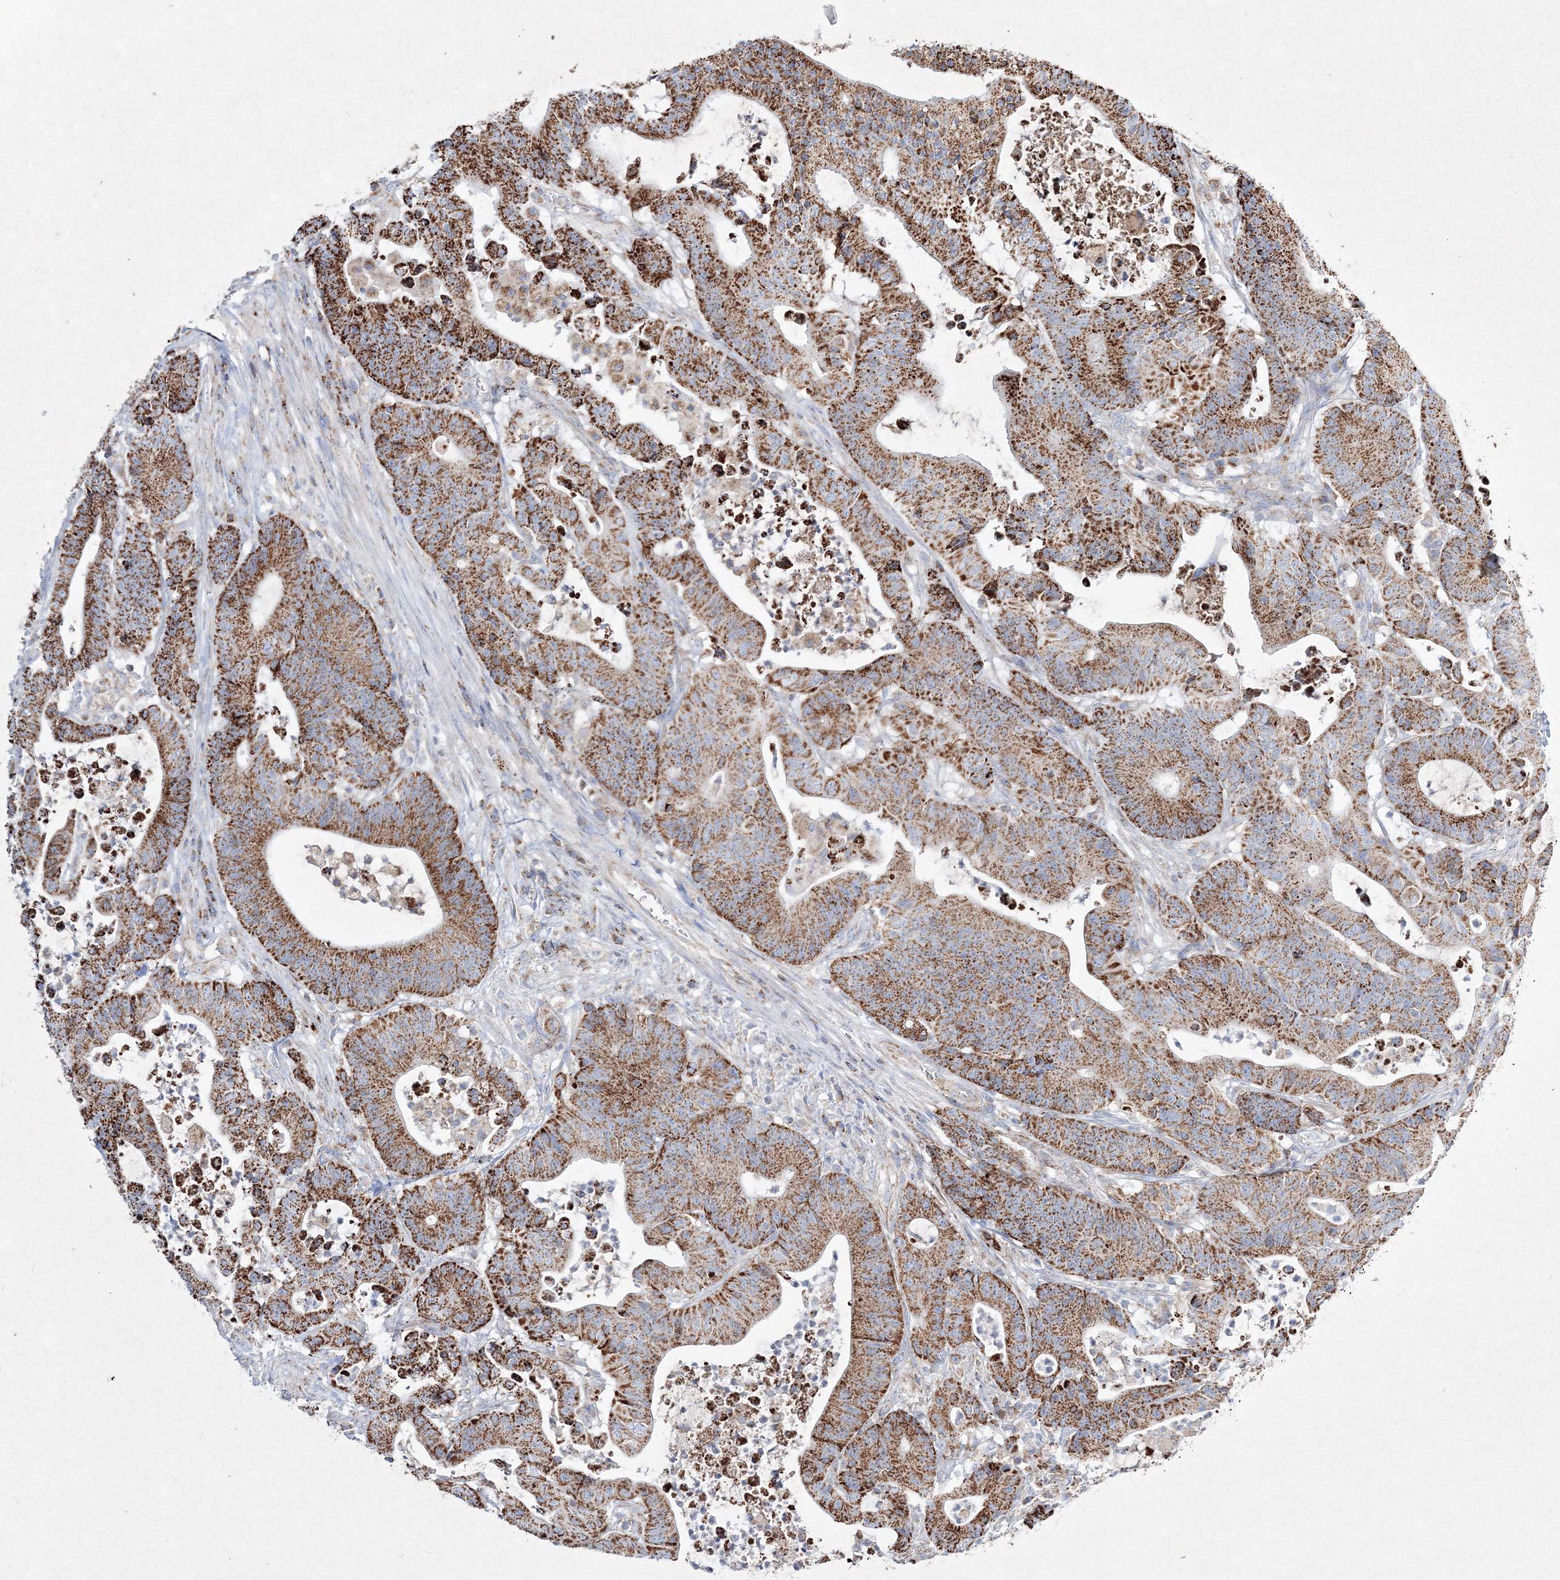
{"staining": {"intensity": "strong", "quantity": ">75%", "location": "cytoplasmic/membranous"}, "tissue": "colorectal cancer", "cell_type": "Tumor cells", "image_type": "cancer", "snomed": [{"axis": "morphology", "description": "Adenocarcinoma, NOS"}, {"axis": "topography", "description": "Colon"}], "caption": "Protein expression analysis of colorectal cancer reveals strong cytoplasmic/membranous expression in about >75% of tumor cells.", "gene": "IGSF9", "patient": {"sex": "female", "age": 84}}